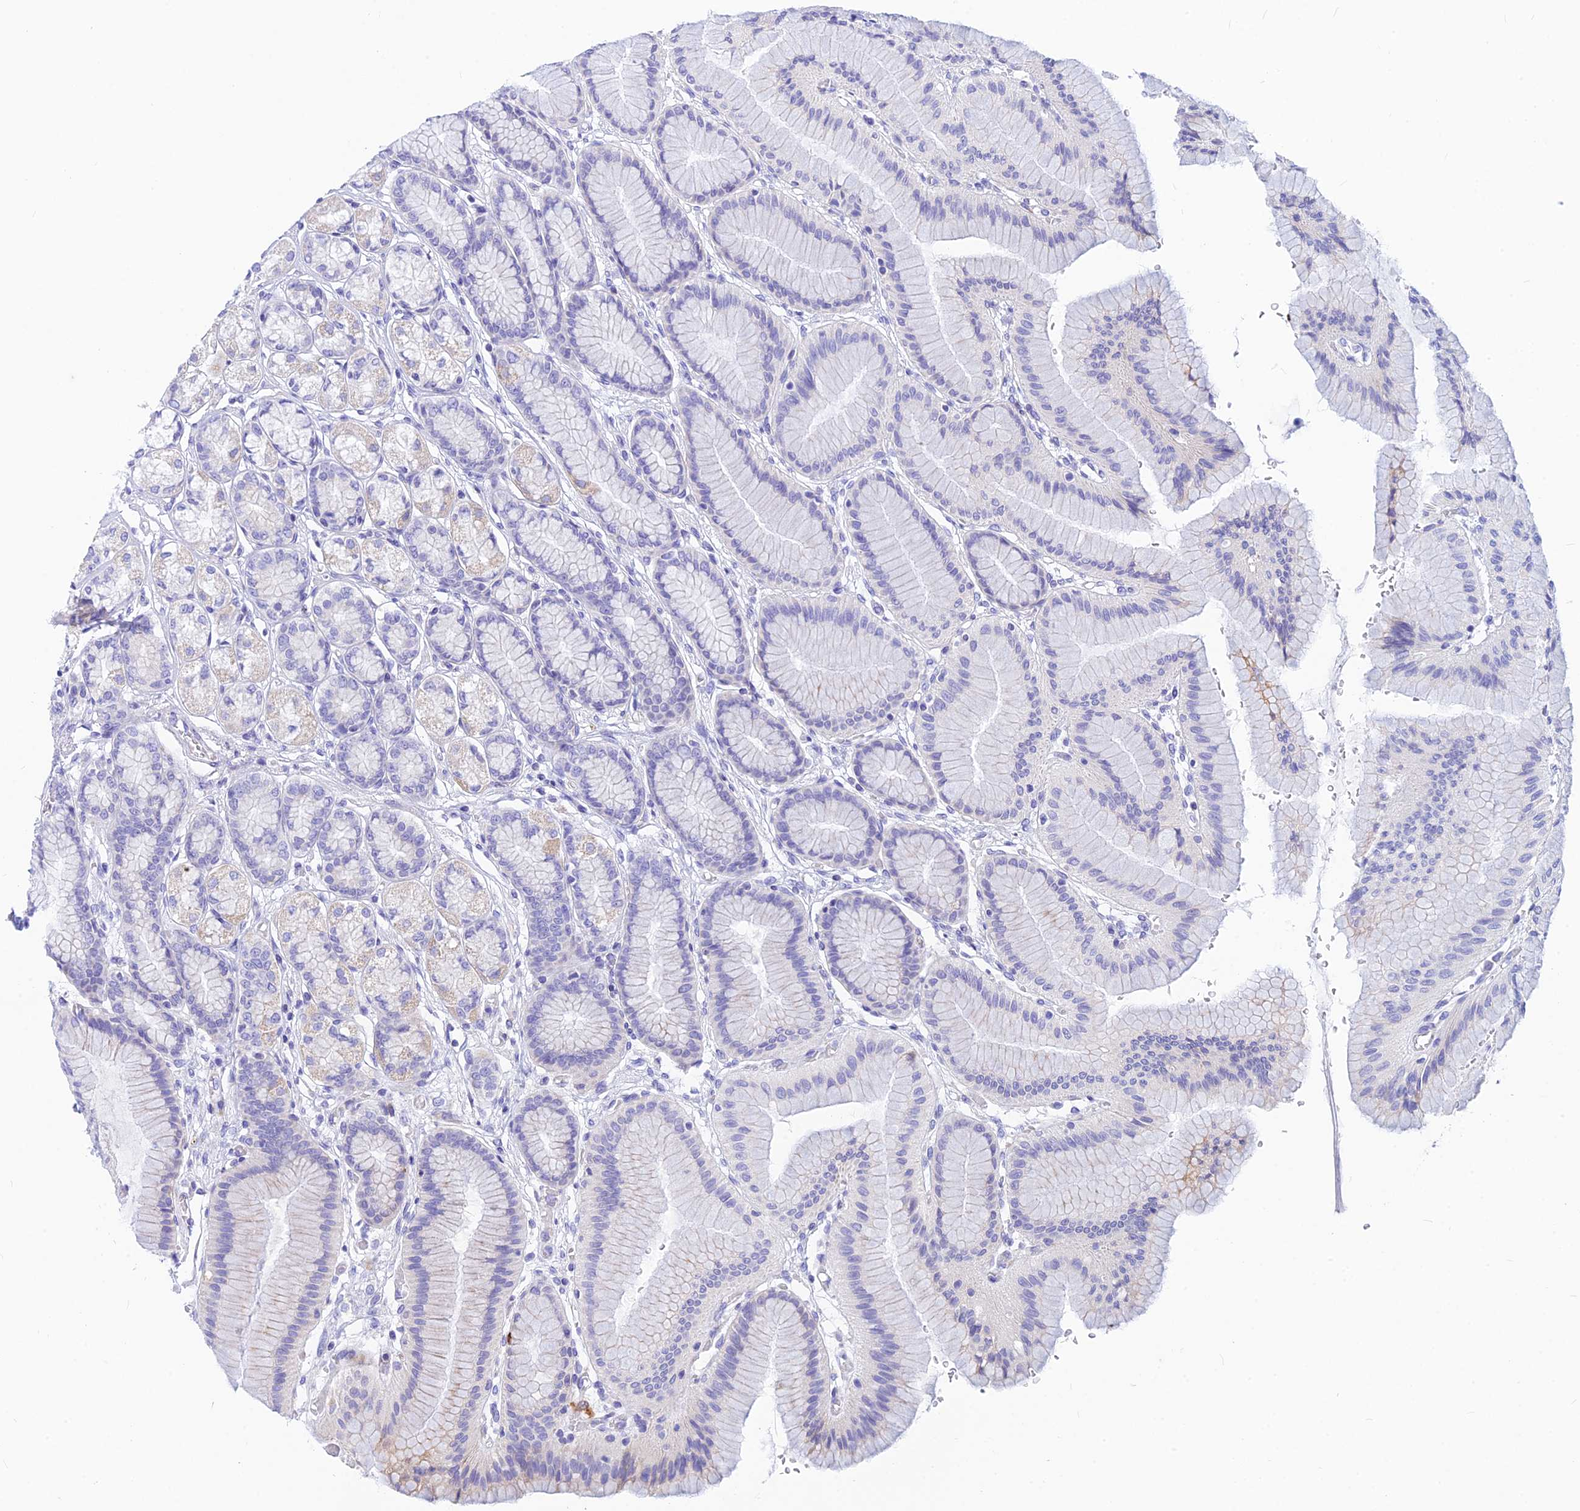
{"staining": {"intensity": "moderate", "quantity": "<25%", "location": "cytoplasmic/membranous"}, "tissue": "stomach", "cell_type": "Glandular cells", "image_type": "normal", "snomed": [{"axis": "morphology", "description": "Normal tissue, NOS"}, {"axis": "morphology", "description": "Adenocarcinoma, NOS"}, {"axis": "morphology", "description": "Adenocarcinoma, High grade"}, {"axis": "topography", "description": "Stomach, upper"}, {"axis": "topography", "description": "Stomach"}], "caption": "Stomach stained with immunohistochemistry (IHC) demonstrates moderate cytoplasmic/membranous staining in about <25% of glandular cells.", "gene": "CNOT6", "patient": {"sex": "female", "age": 65}}